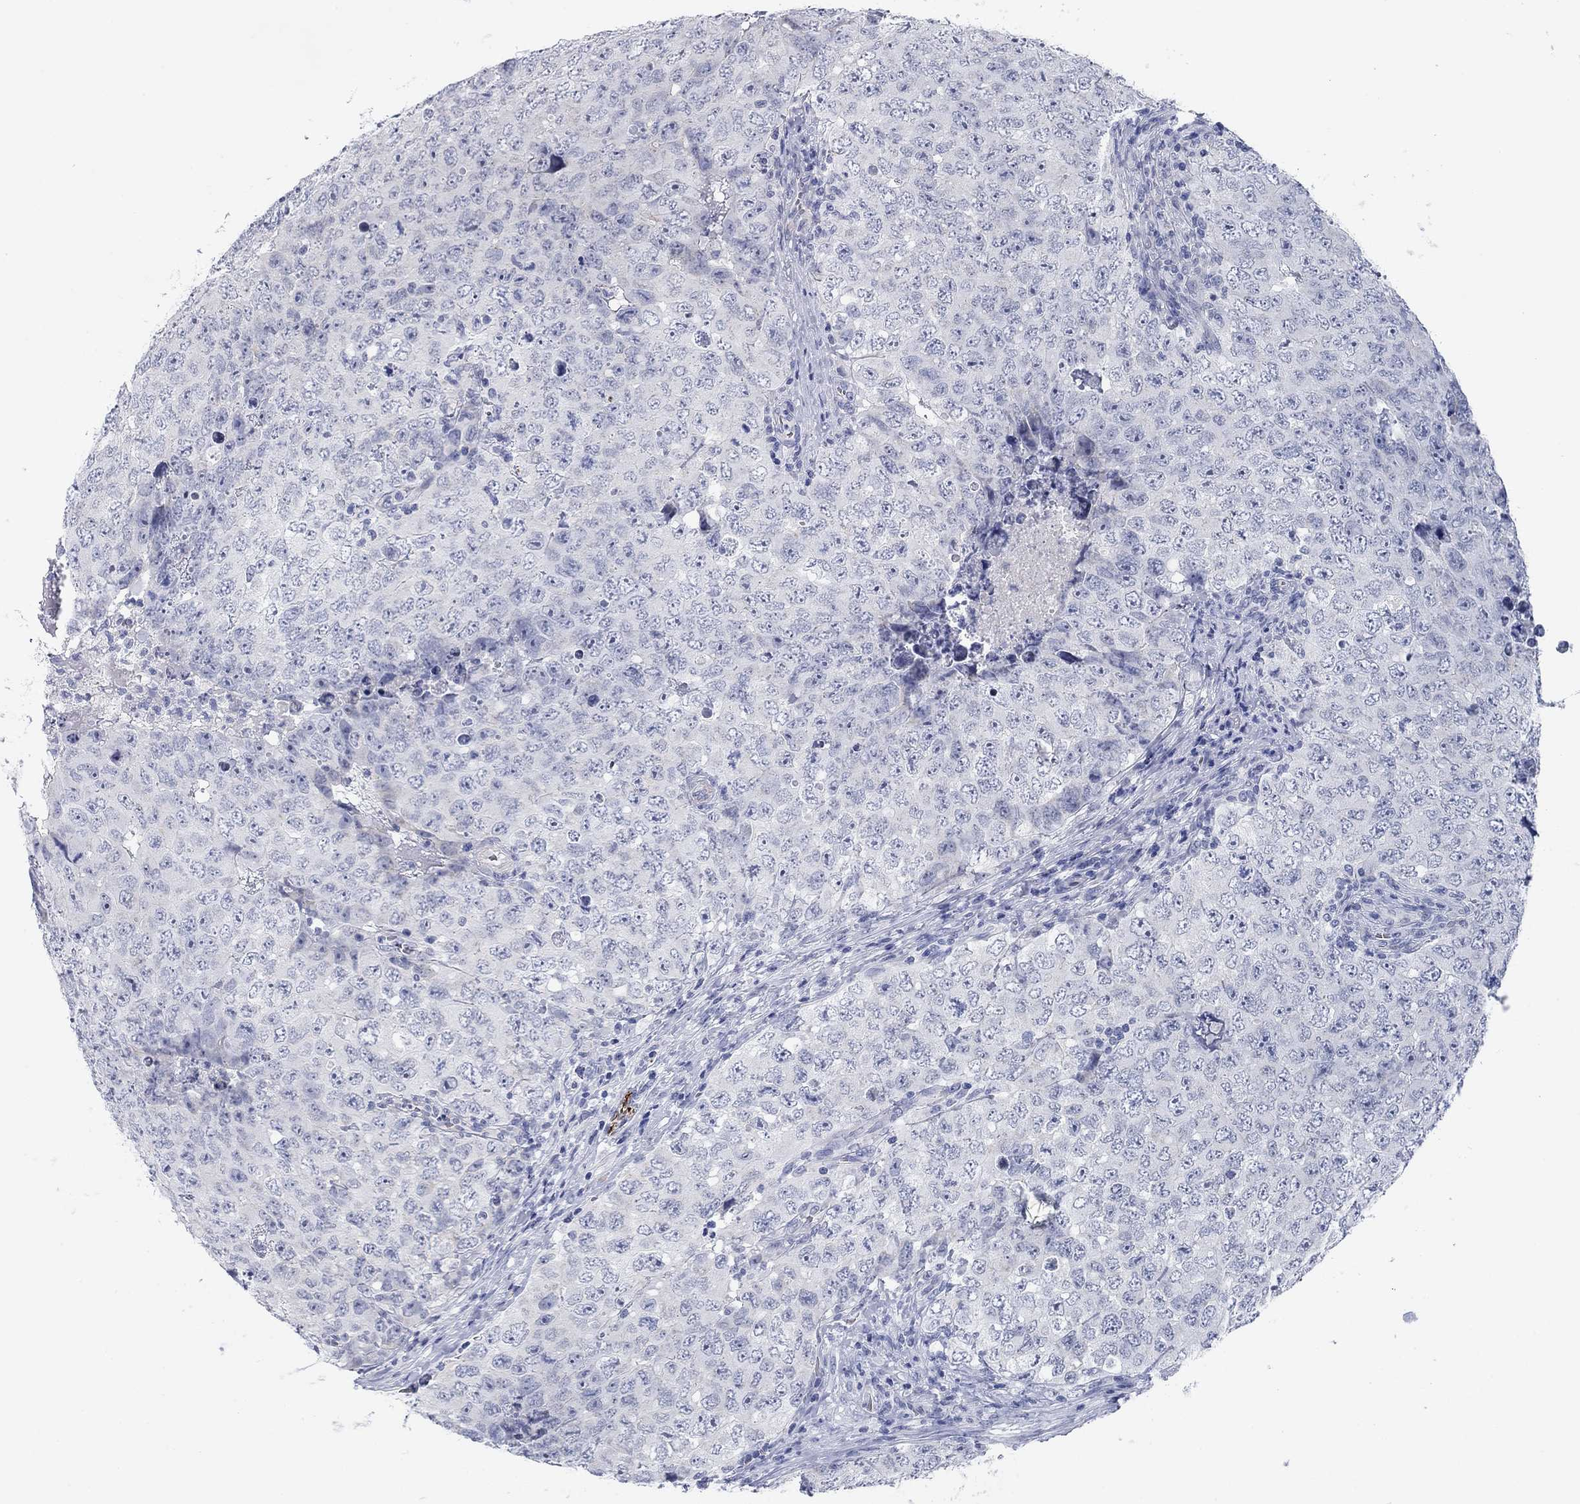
{"staining": {"intensity": "negative", "quantity": "none", "location": "none"}, "tissue": "testis cancer", "cell_type": "Tumor cells", "image_type": "cancer", "snomed": [{"axis": "morphology", "description": "Seminoma, NOS"}, {"axis": "topography", "description": "Testis"}], "caption": "Tumor cells are negative for brown protein staining in seminoma (testis).", "gene": "PRPH", "patient": {"sex": "male", "age": 34}}